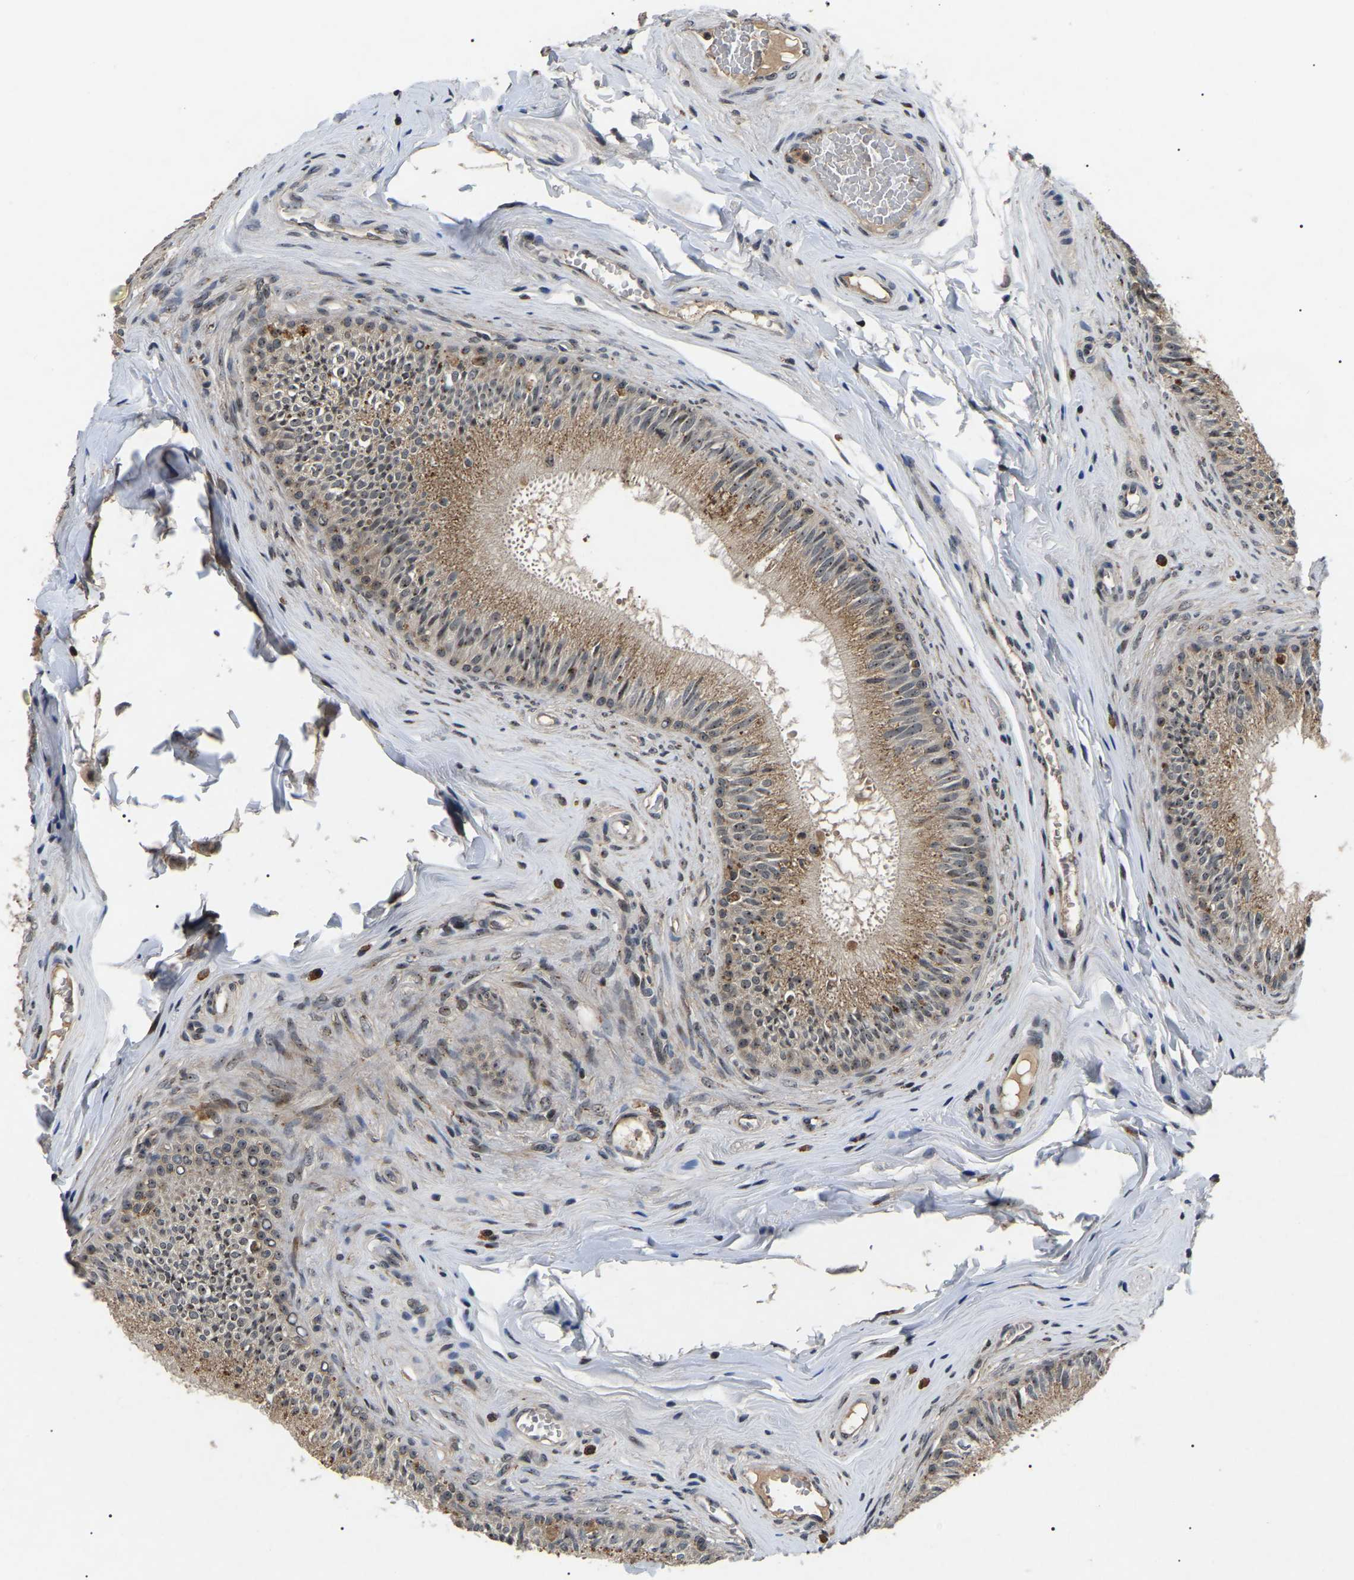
{"staining": {"intensity": "moderate", "quantity": ">75%", "location": "cytoplasmic/membranous,nuclear"}, "tissue": "epididymis", "cell_type": "Glandular cells", "image_type": "normal", "snomed": [{"axis": "morphology", "description": "Normal tissue, NOS"}, {"axis": "topography", "description": "Testis"}, {"axis": "topography", "description": "Epididymis"}], "caption": "Moderate cytoplasmic/membranous,nuclear expression is seen in about >75% of glandular cells in unremarkable epididymis.", "gene": "RBM28", "patient": {"sex": "male", "age": 36}}